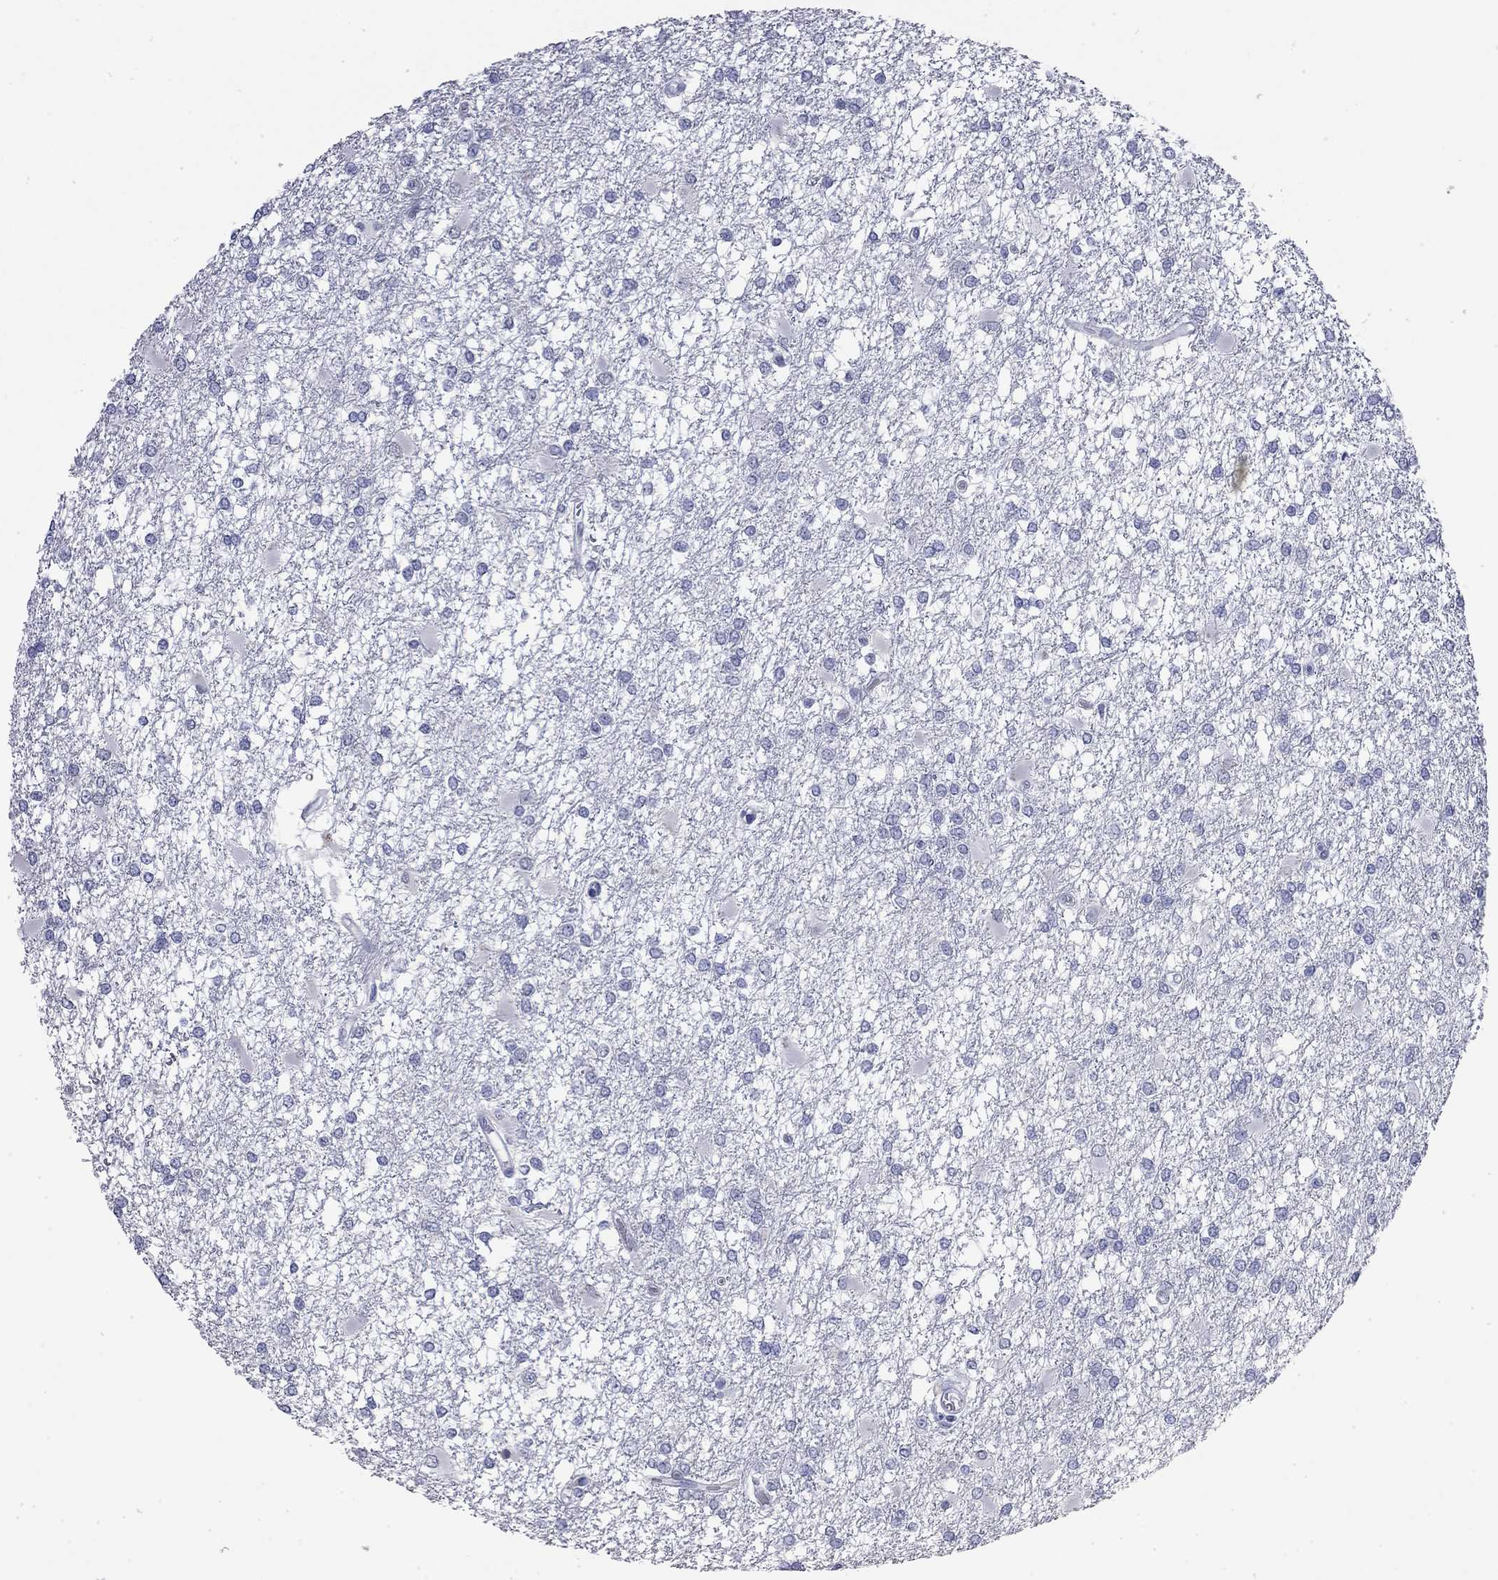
{"staining": {"intensity": "negative", "quantity": "none", "location": "none"}, "tissue": "glioma", "cell_type": "Tumor cells", "image_type": "cancer", "snomed": [{"axis": "morphology", "description": "Glioma, malignant, High grade"}, {"axis": "topography", "description": "Cerebral cortex"}], "caption": "An image of malignant glioma (high-grade) stained for a protein reveals no brown staining in tumor cells.", "gene": "AK8", "patient": {"sex": "male", "age": 79}}